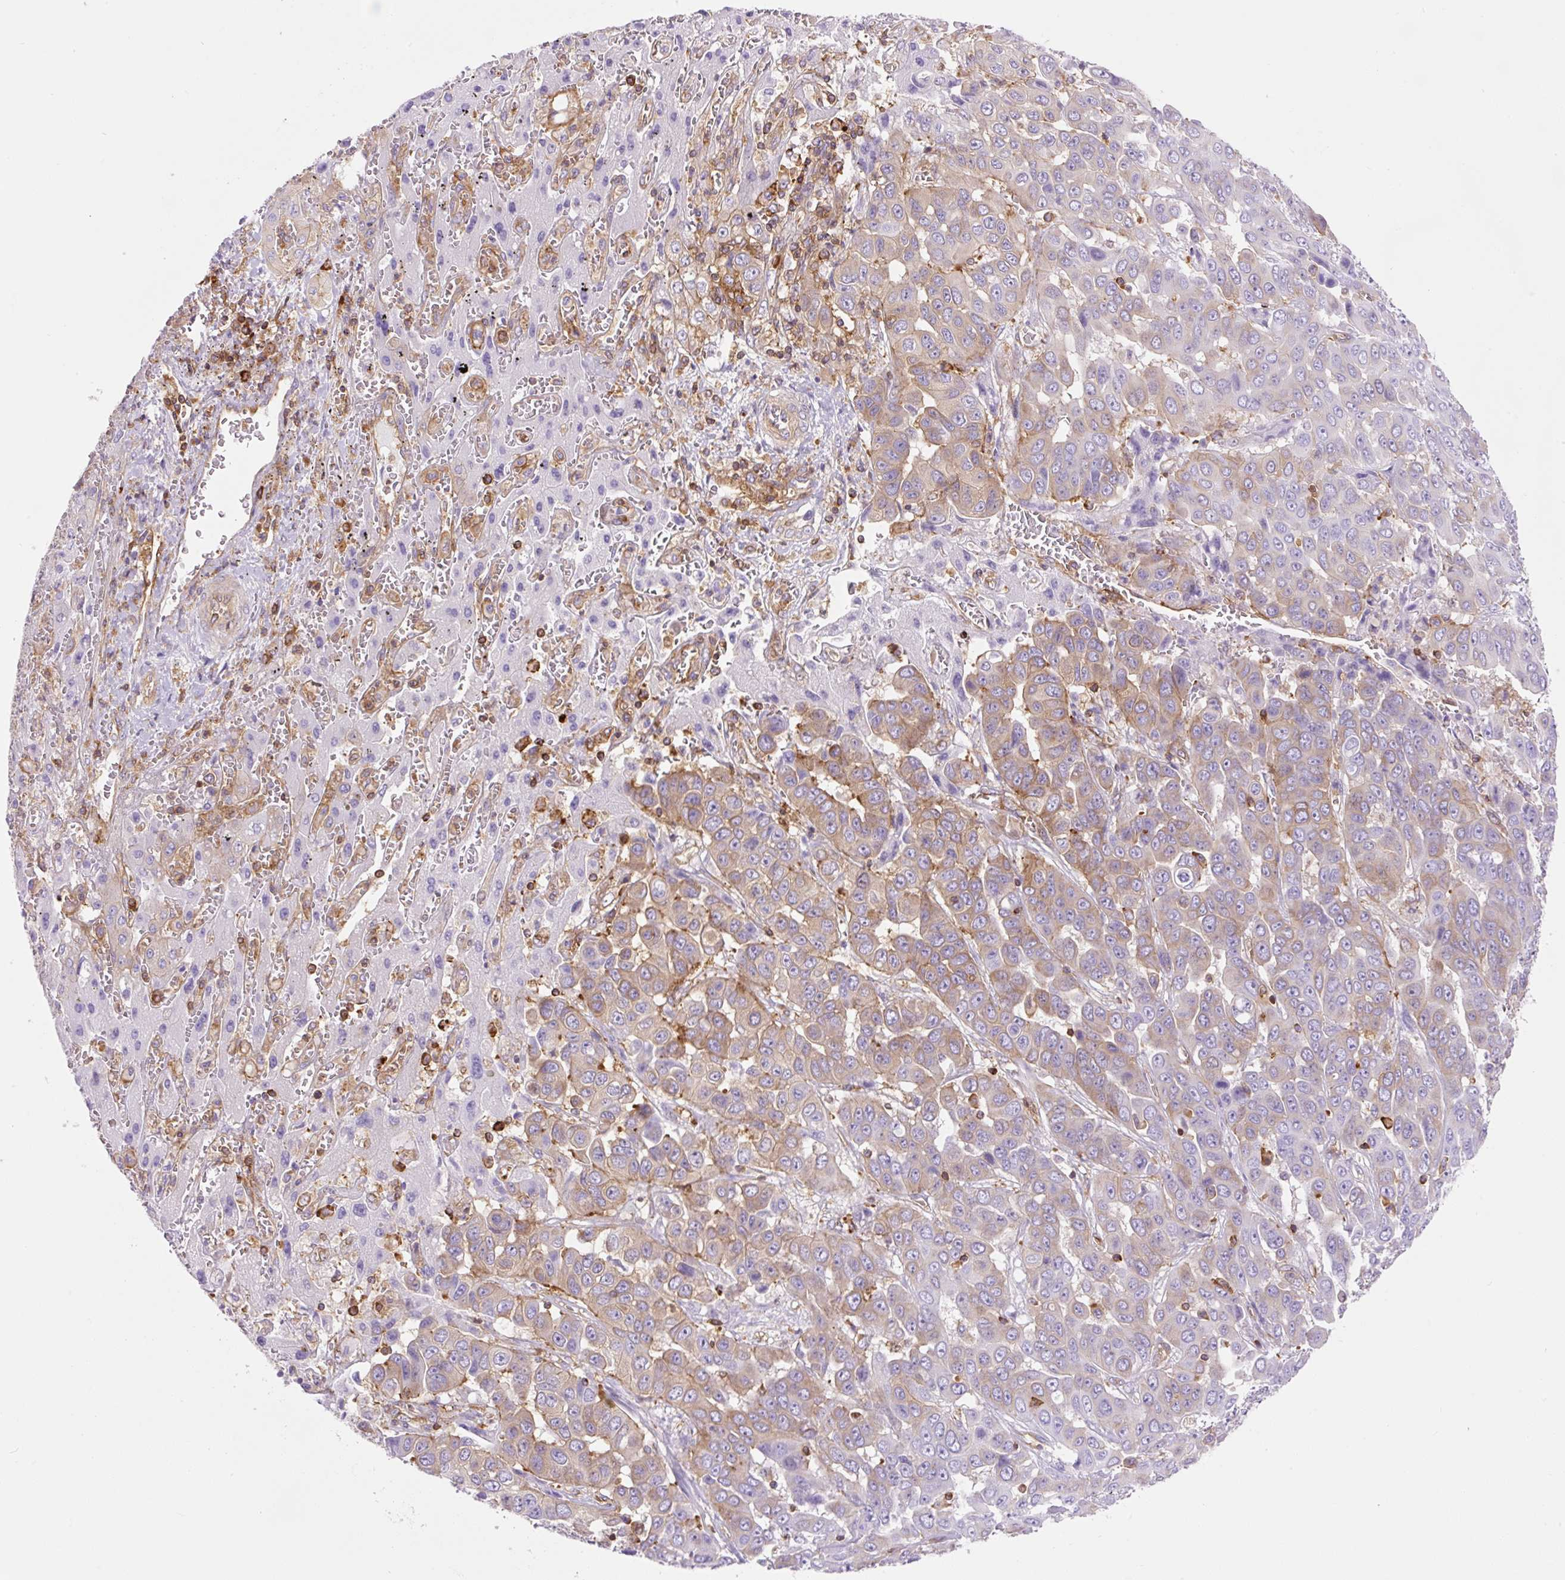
{"staining": {"intensity": "moderate", "quantity": "<25%", "location": "cytoplasmic/membranous"}, "tissue": "liver cancer", "cell_type": "Tumor cells", "image_type": "cancer", "snomed": [{"axis": "morphology", "description": "Cholangiocarcinoma"}, {"axis": "topography", "description": "Liver"}], "caption": "Cholangiocarcinoma (liver) stained with a brown dye exhibits moderate cytoplasmic/membranous positive staining in approximately <25% of tumor cells.", "gene": "DNM2", "patient": {"sex": "female", "age": 52}}